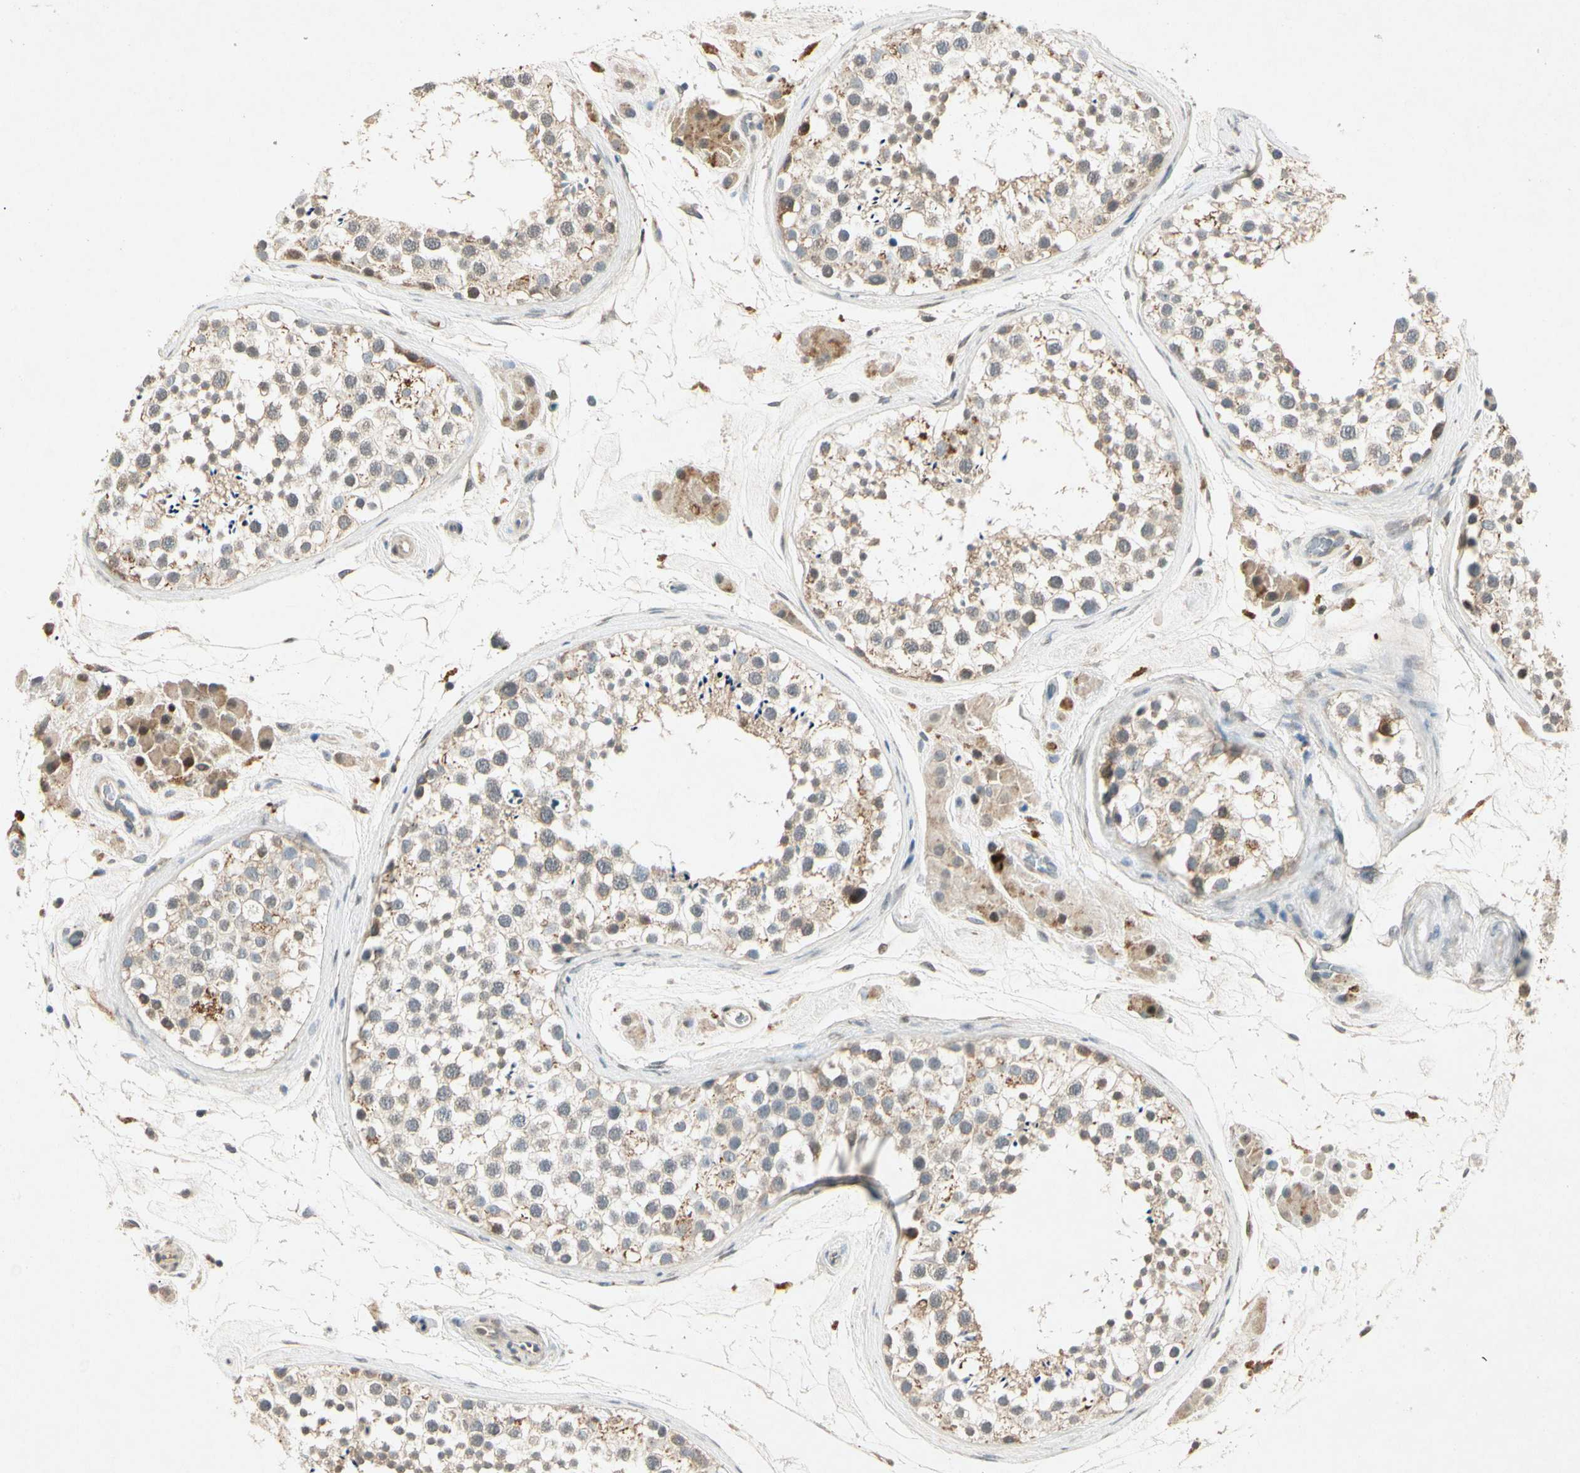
{"staining": {"intensity": "weak", "quantity": "25%-75%", "location": "cytoplasmic/membranous"}, "tissue": "testis", "cell_type": "Cells in seminiferous ducts", "image_type": "normal", "snomed": [{"axis": "morphology", "description": "Normal tissue, NOS"}, {"axis": "topography", "description": "Testis"}], "caption": "Immunohistochemical staining of benign testis demonstrates weak cytoplasmic/membranous protein positivity in about 25%-75% of cells in seminiferous ducts. (Brightfield microscopy of DAB IHC at high magnification).", "gene": "HSPA1B", "patient": {"sex": "male", "age": 46}}